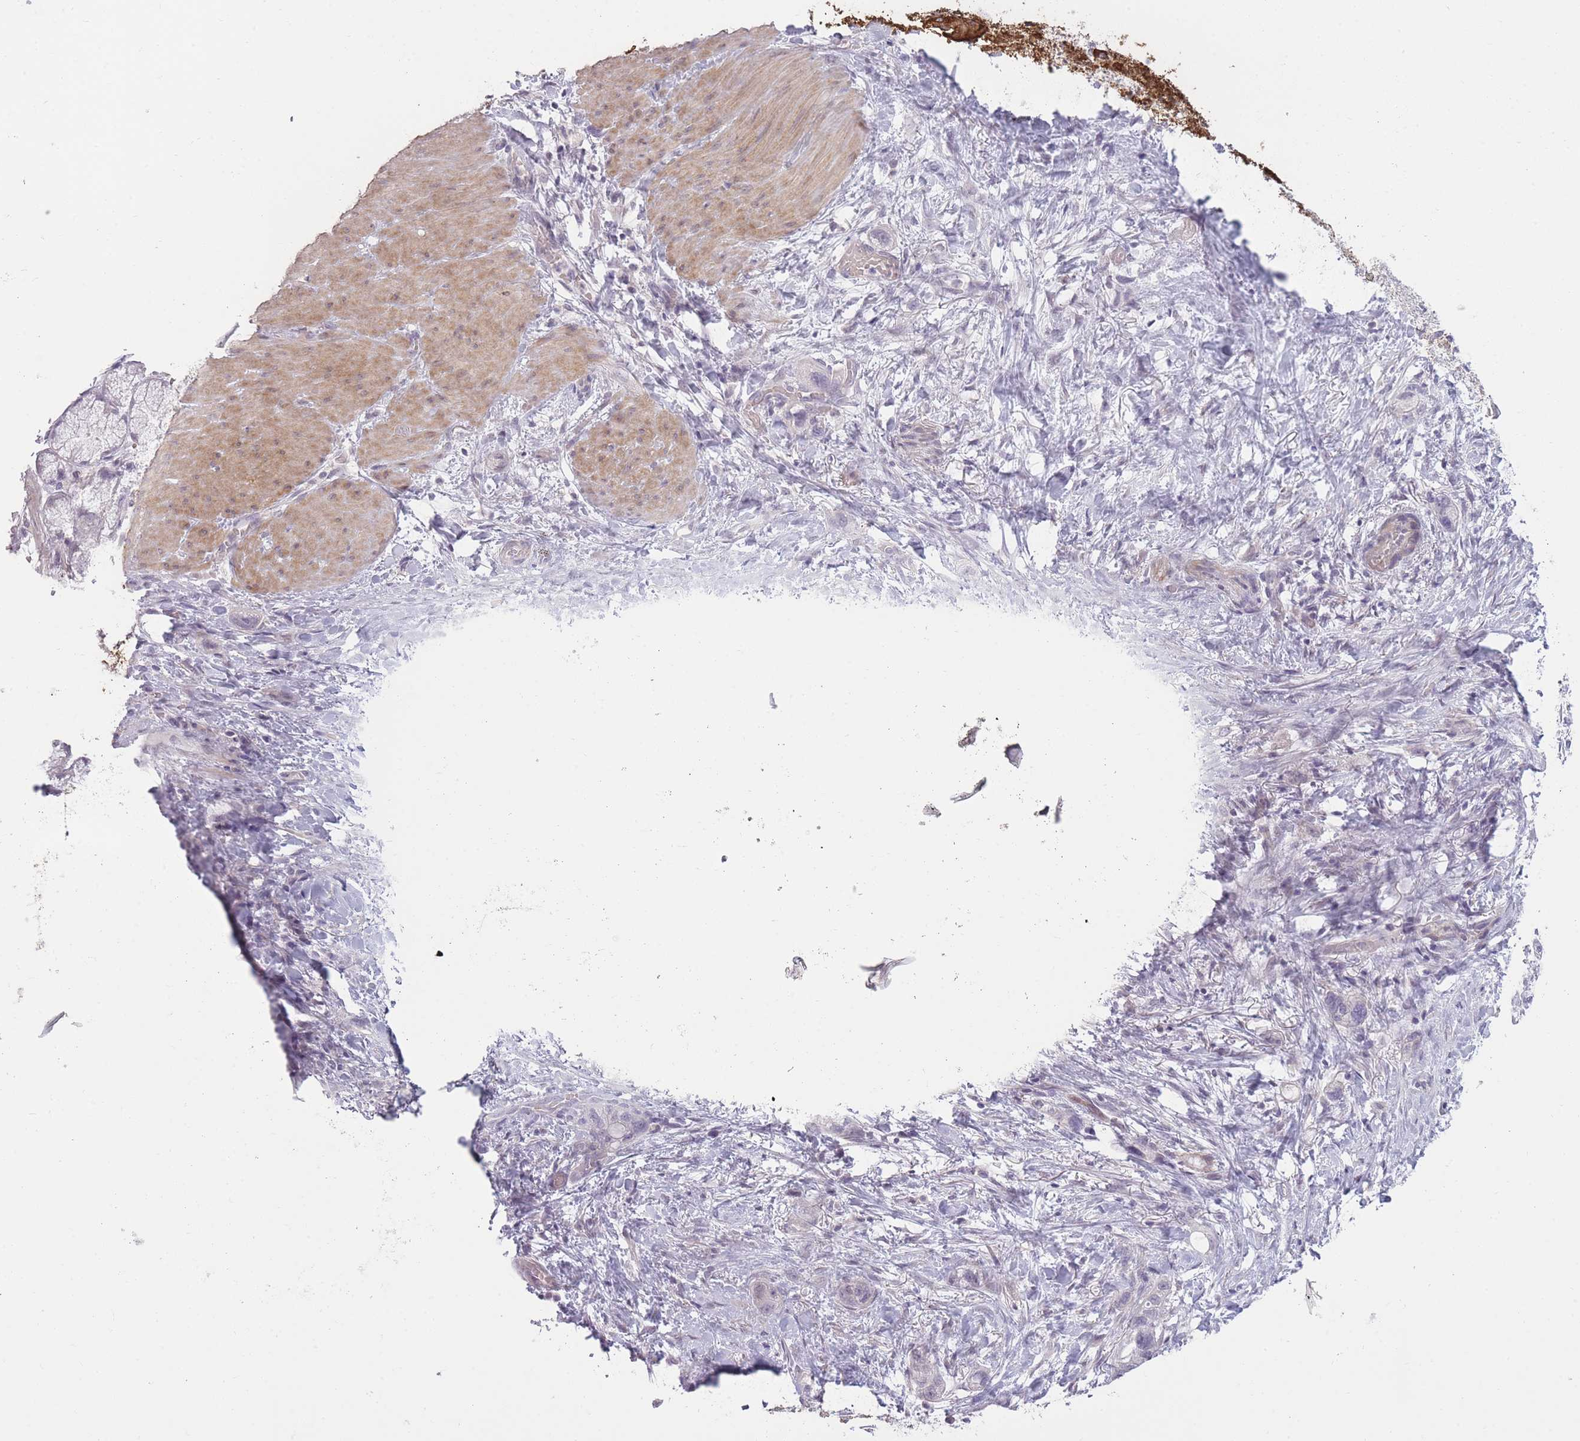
{"staining": {"intensity": "negative", "quantity": "none", "location": "none"}, "tissue": "stomach cancer", "cell_type": "Tumor cells", "image_type": "cancer", "snomed": [{"axis": "morphology", "description": "Adenocarcinoma, NOS"}, {"axis": "topography", "description": "Stomach"}, {"axis": "topography", "description": "Stomach, lower"}], "caption": "IHC photomicrograph of stomach adenocarcinoma stained for a protein (brown), which demonstrates no positivity in tumor cells. (Brightfield microscopy of DAB IHC at high magnification).", "gene": "ZBTB24", "patient": {"sex": "female", "age": 48}}